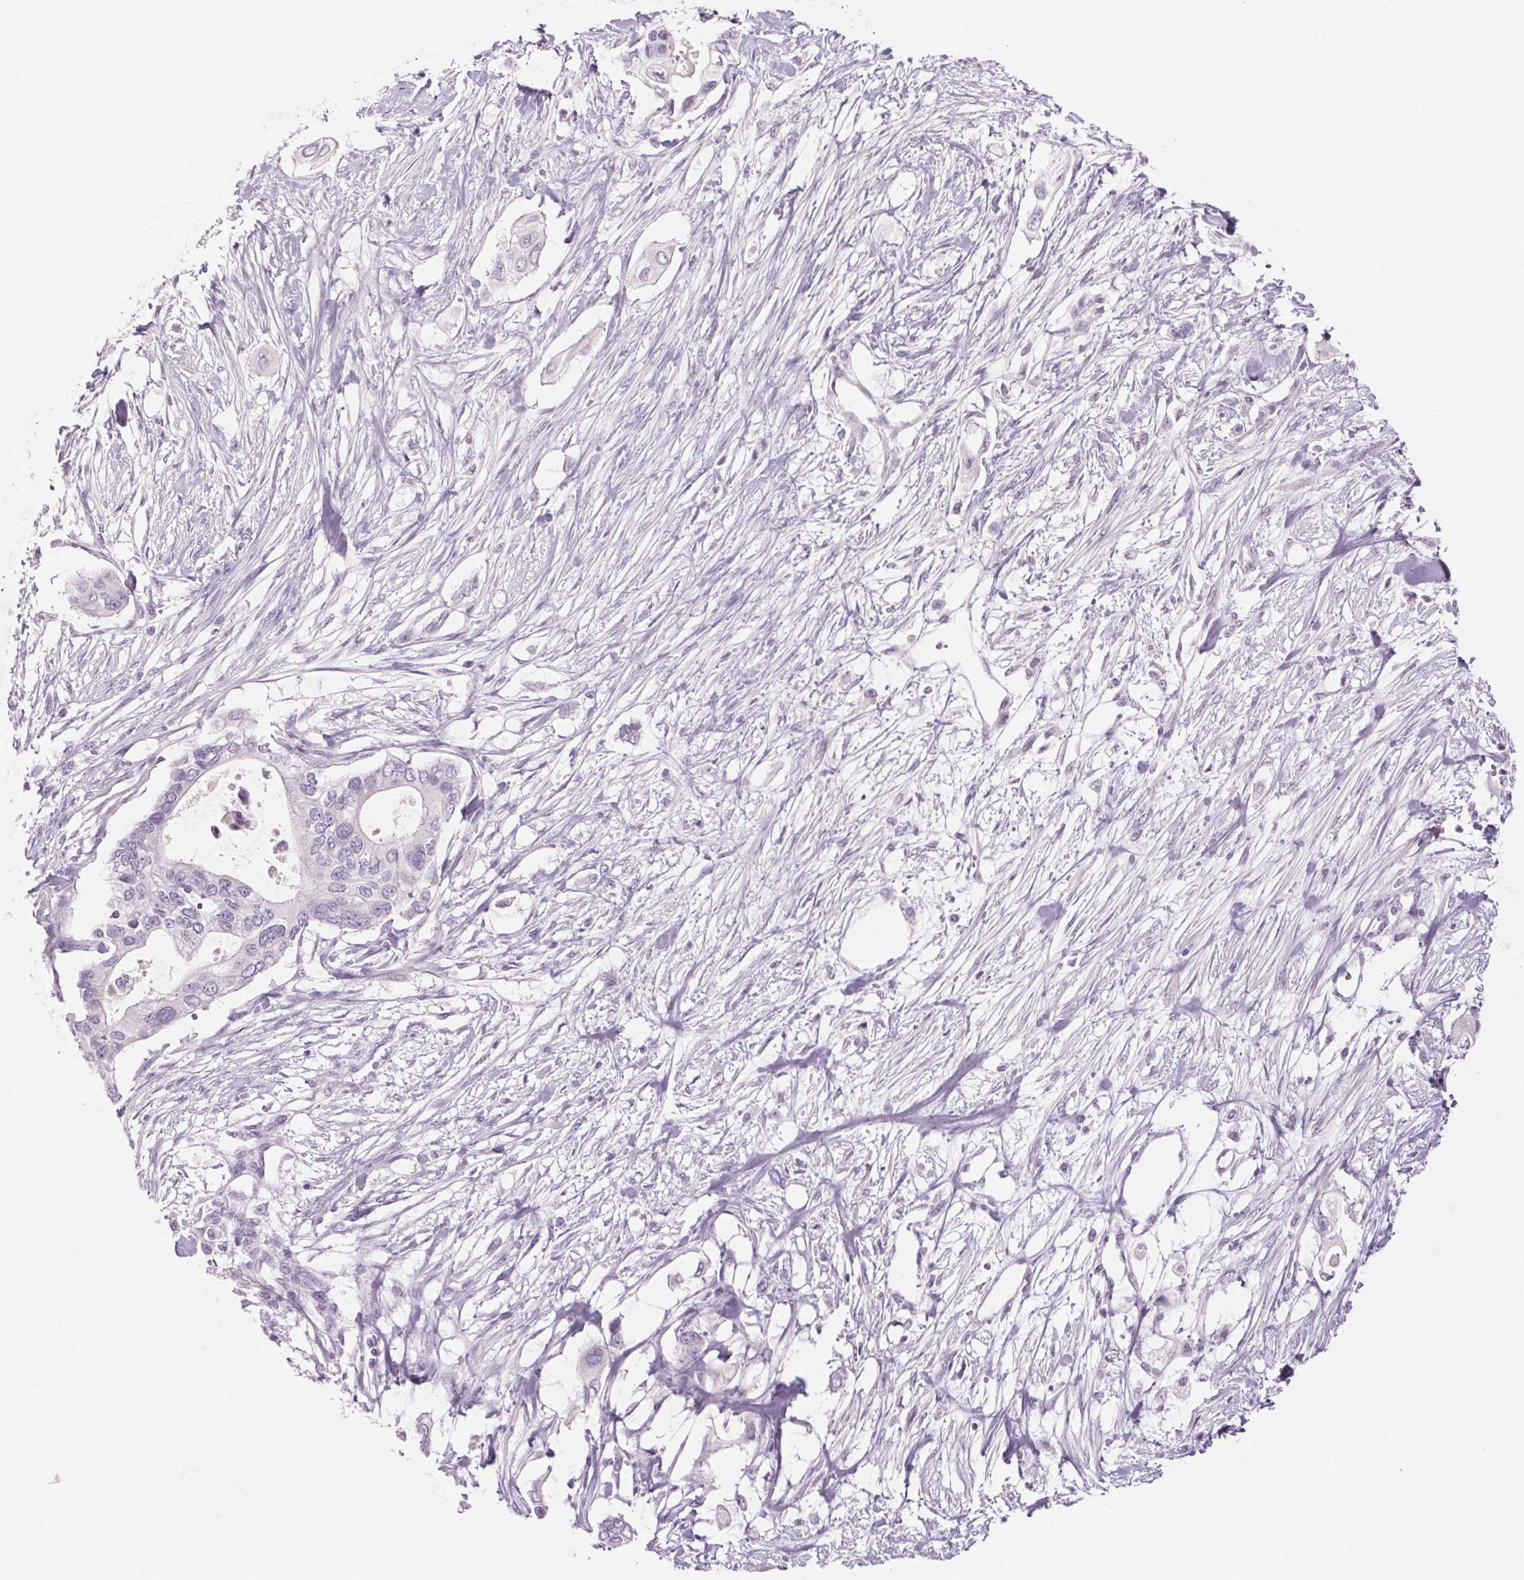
{"staining": {"intensity": "negative", "quantity": "none", "location": "none"}, "tissue": "pancreatic cancer", "cell_type": "Tumor cells", "image_type": "cancer", "snomed": [{"axis": "morphology", "description": "Adenocarcinoma, NOS"}, {"axis": "topography", "description": "Pancreas"}], "caption": "High power microscopy histopathology image of an immunohistochemistry photomicrograph of pancreatic adenocarcinoma, revealing no significant expression in tumor cells.", "gene": "RPTN", "patient": {"sex": "female", "age": 63}}